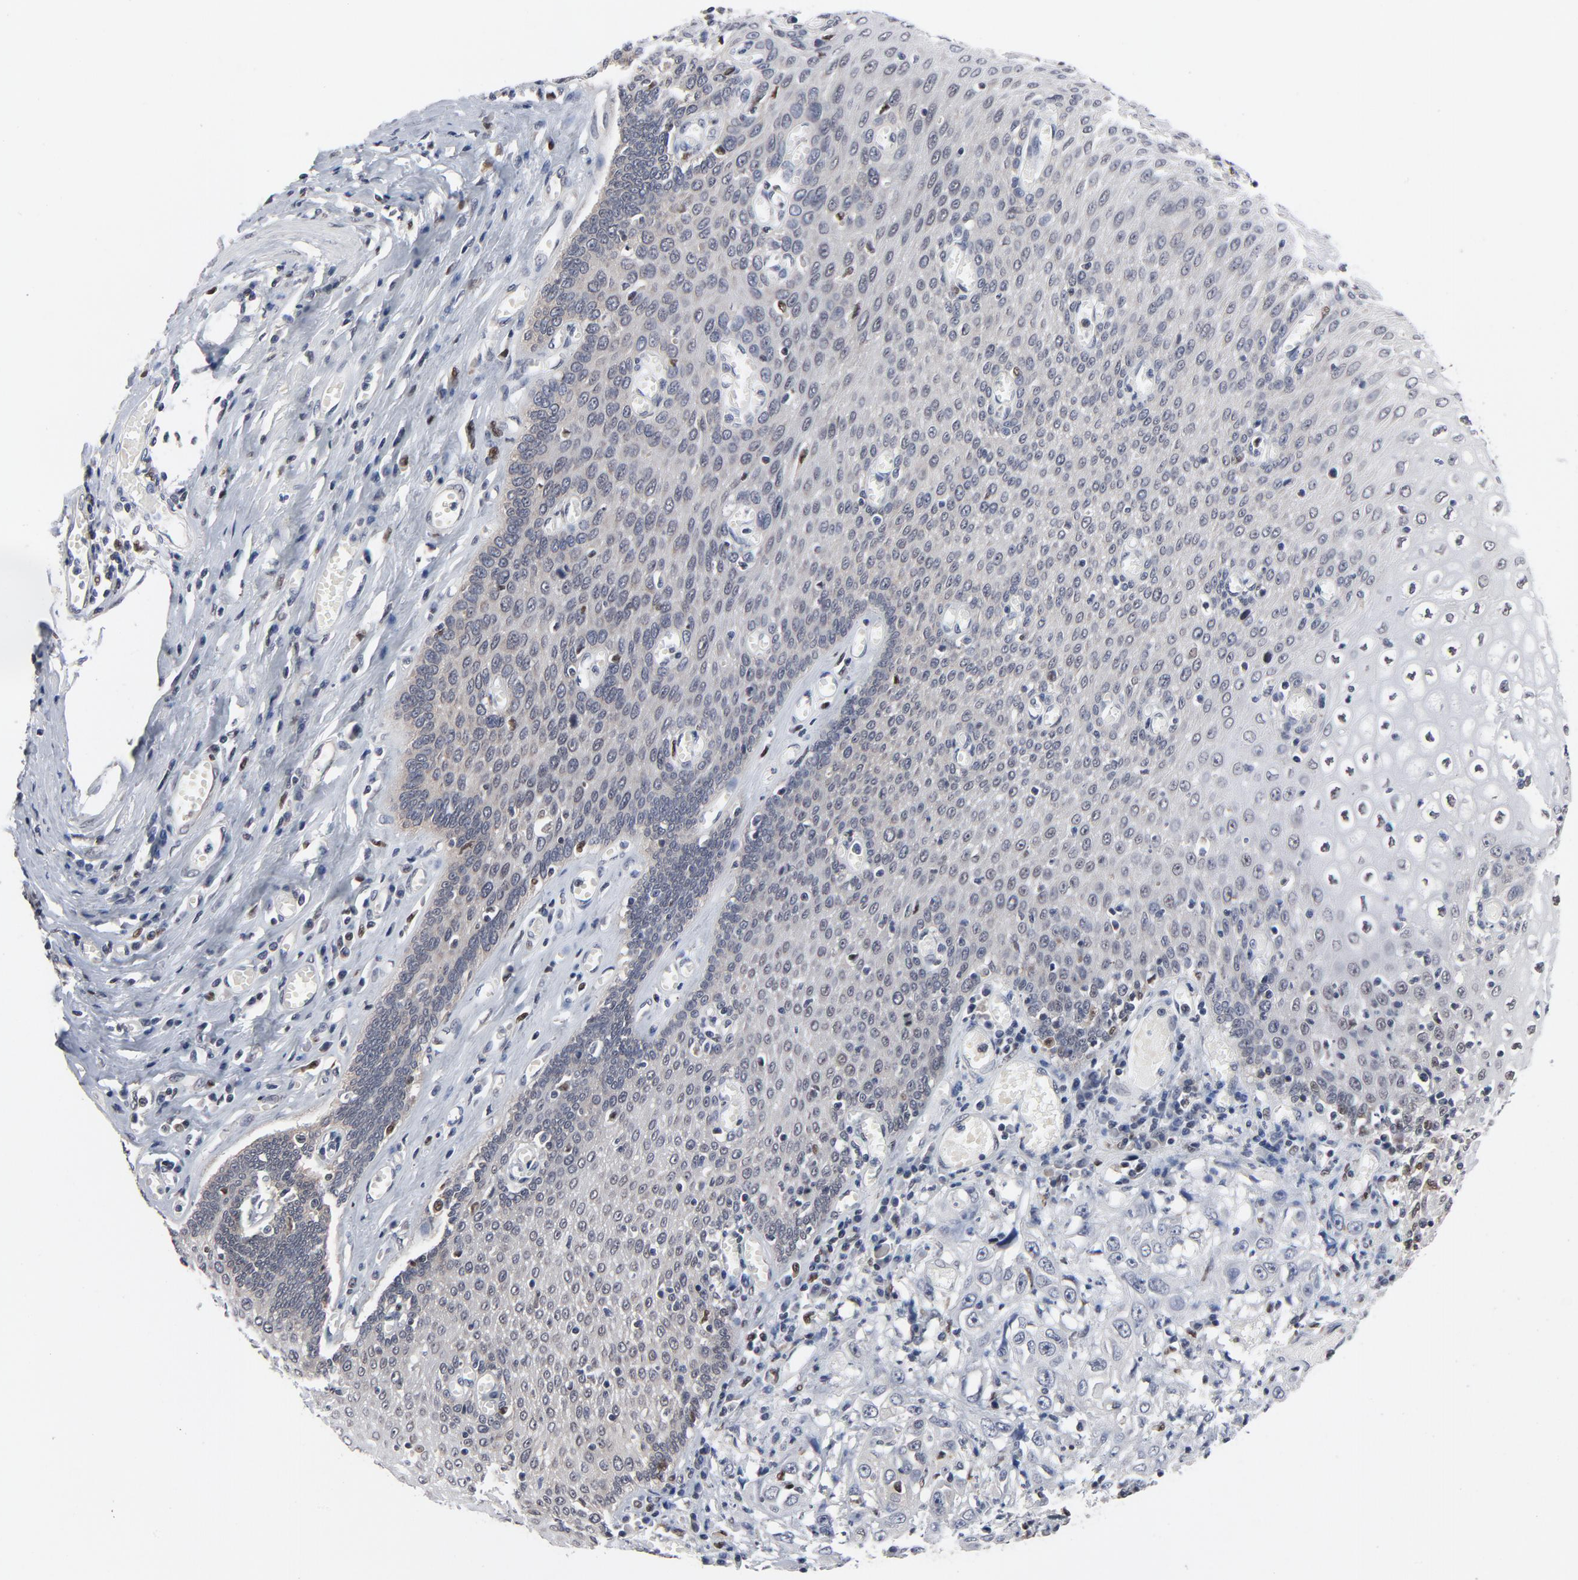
{"staining": {"intensity": "negative", "quantity": "none", "location": "none"}, "tissue": "esophagus", "cell_type": "Squamous epithelial cells", "image_type": "normal", "snomed": [{"axis": "morphology", "description": "Normal tissue, NOS"}, {"axis": "topography", "description": "Esophagus"}], "caption": "Immunohistochemical staining of unremarkable esophagus displays no significant staining in squamous epithelial cells.", "gene": "NFKB1", "patient": {"sex": "male", "age": 65}}